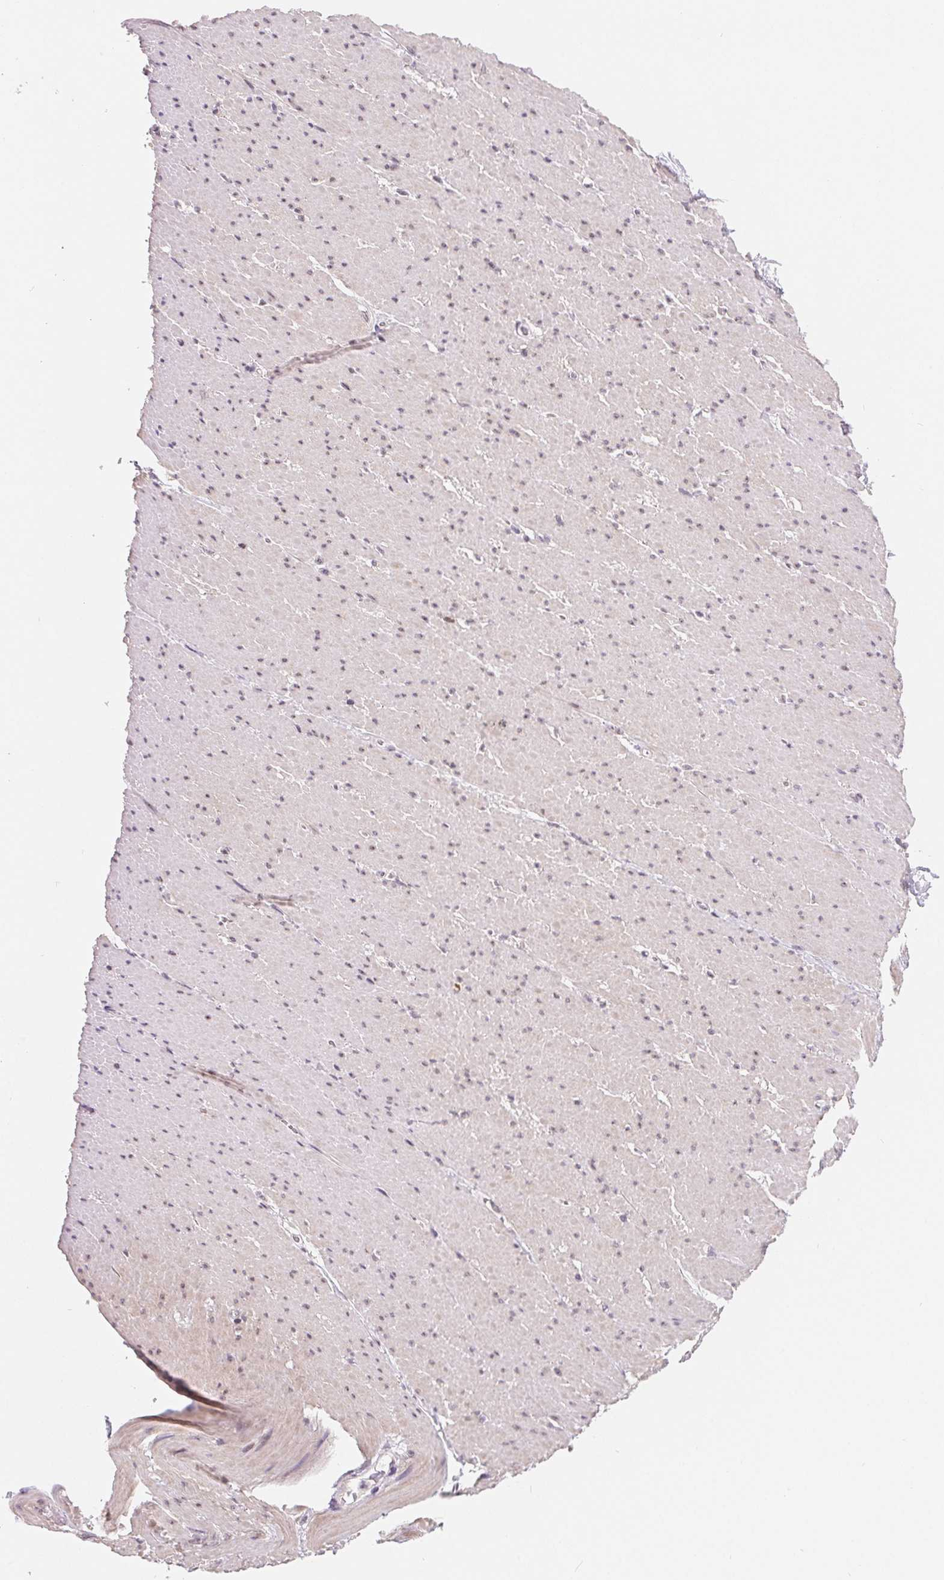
{"staining": {"intensity": "negative", "quantity": "none", "location": "none"}, "tissue": "smooth muscle", "cell_type": "Smooth muscle cells", "image_type": "normal", "snomed": [{"axis": "morphology", "description": "Normal tissue, NOS"}, {"axis": "topography", "description": "Smooth muscle"}, {"axis": "topography", "description": "Rectum"}], "caption": "Immunohistochemical staining of benign smooth muscle reveals no significant positivity in smooth muscle cells. Brightfield microscopy of immunohistochemistry stained with DAB (3,3'-diaminobenzidine) (brown) and hematoxylin (blue), captured at high magnification.", "gene": "LCA5L", "patient": {"sex": "male", "age": 53}}